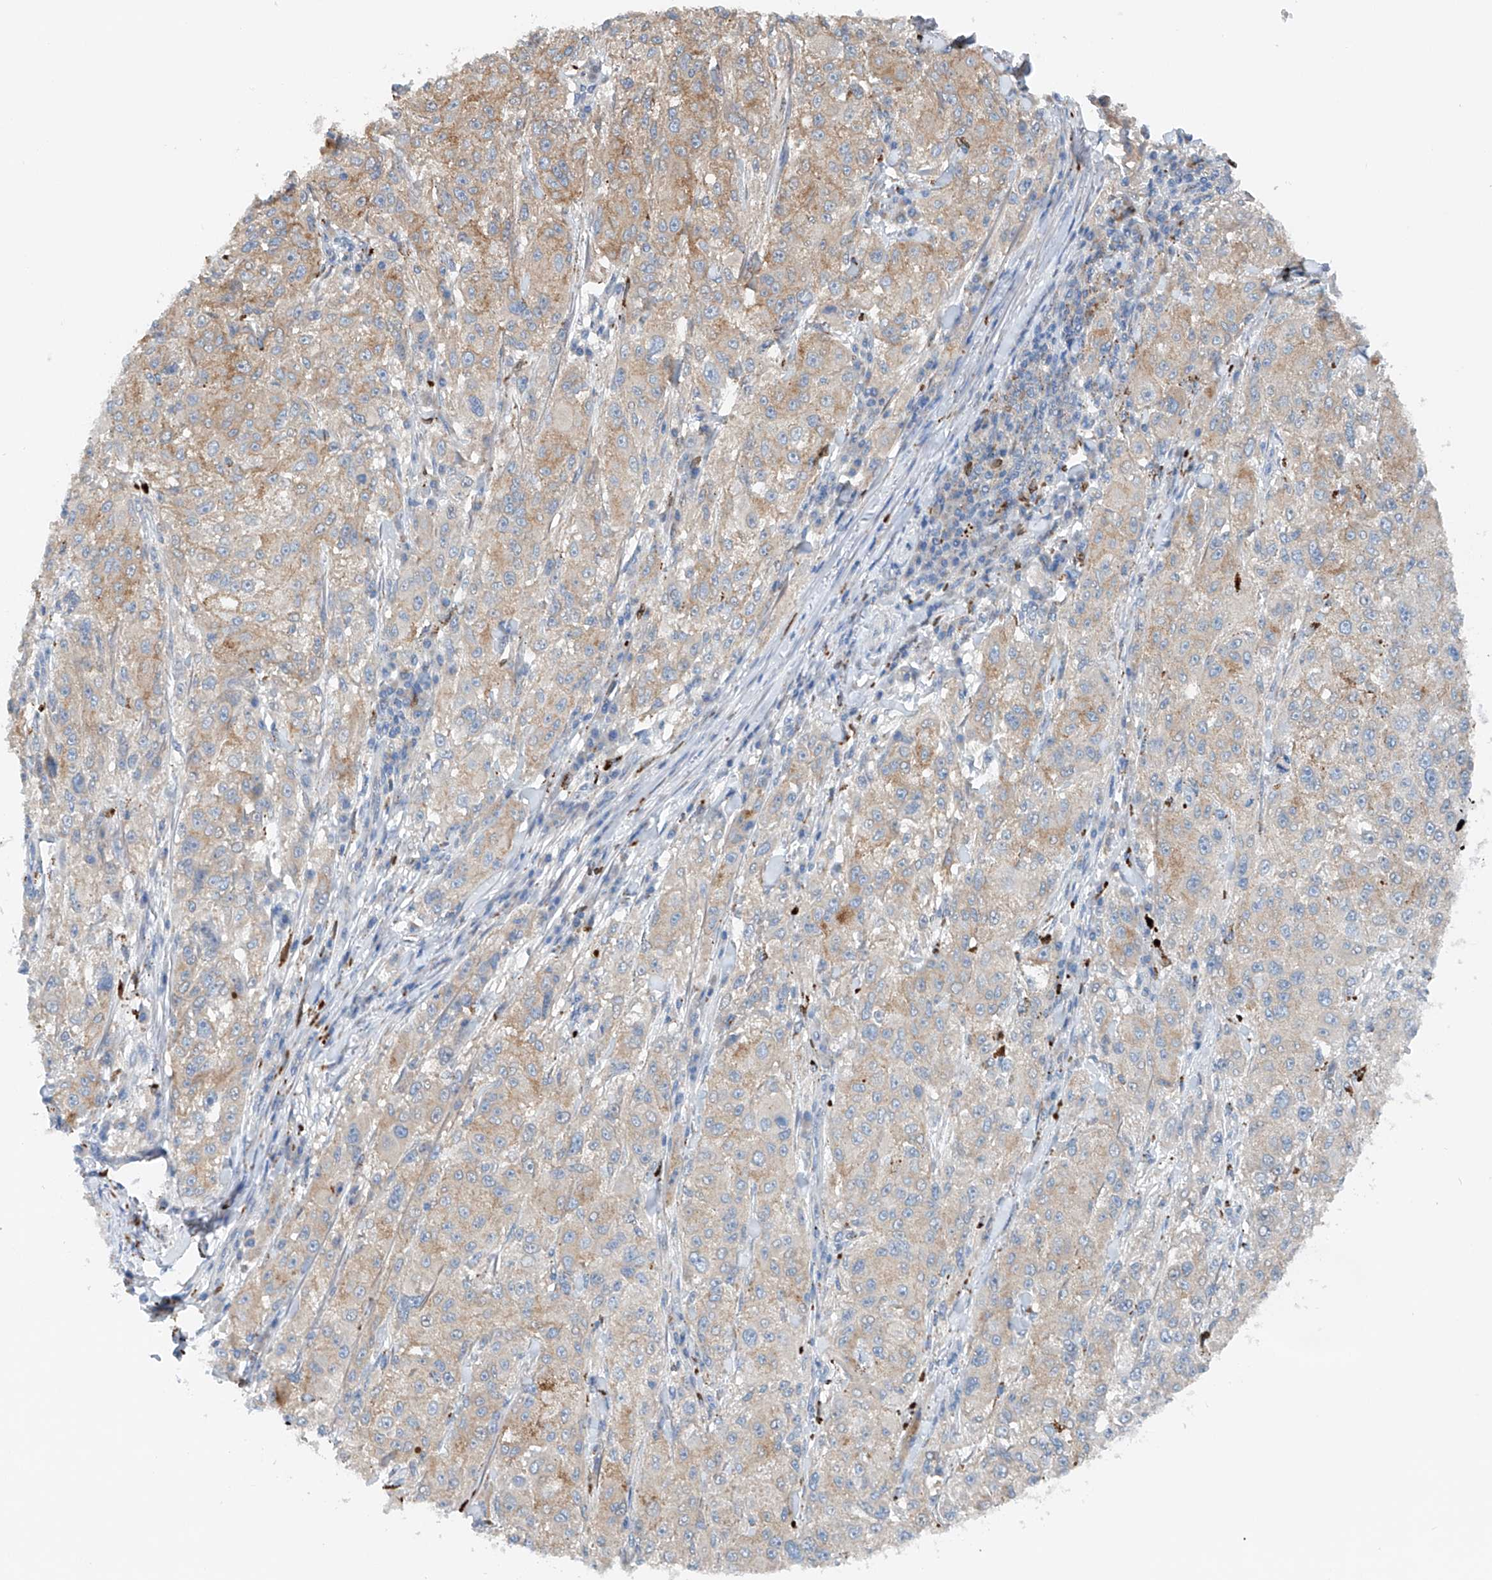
{"staining": {"intensity": "weak", "quantity": ">75%", "location": "cytoplasmic/membranous"}, "tissue": "melanoma", "cell_type": "Tumor cells", "image_type": "cancer", "snomed": [{"axis": "morphology", "description": "Necrosis, NOS"}, {"axis": "morphology", "description": "Malignant melanoma, NOS"}, {"axis": "topography", "description": "Skin"}], "caption": "Immunohistochemistry image of neoplastic tissue: melanoma stained using immunohistochemistry shows low levels of weak protein expression localized specifically in the cytoplasmic/membranous of tumor cells, appearing as a cytoplasmic/membranous brown color.", "gene": "CEP85L", "patient": {"sex": "female", "age": 87}}